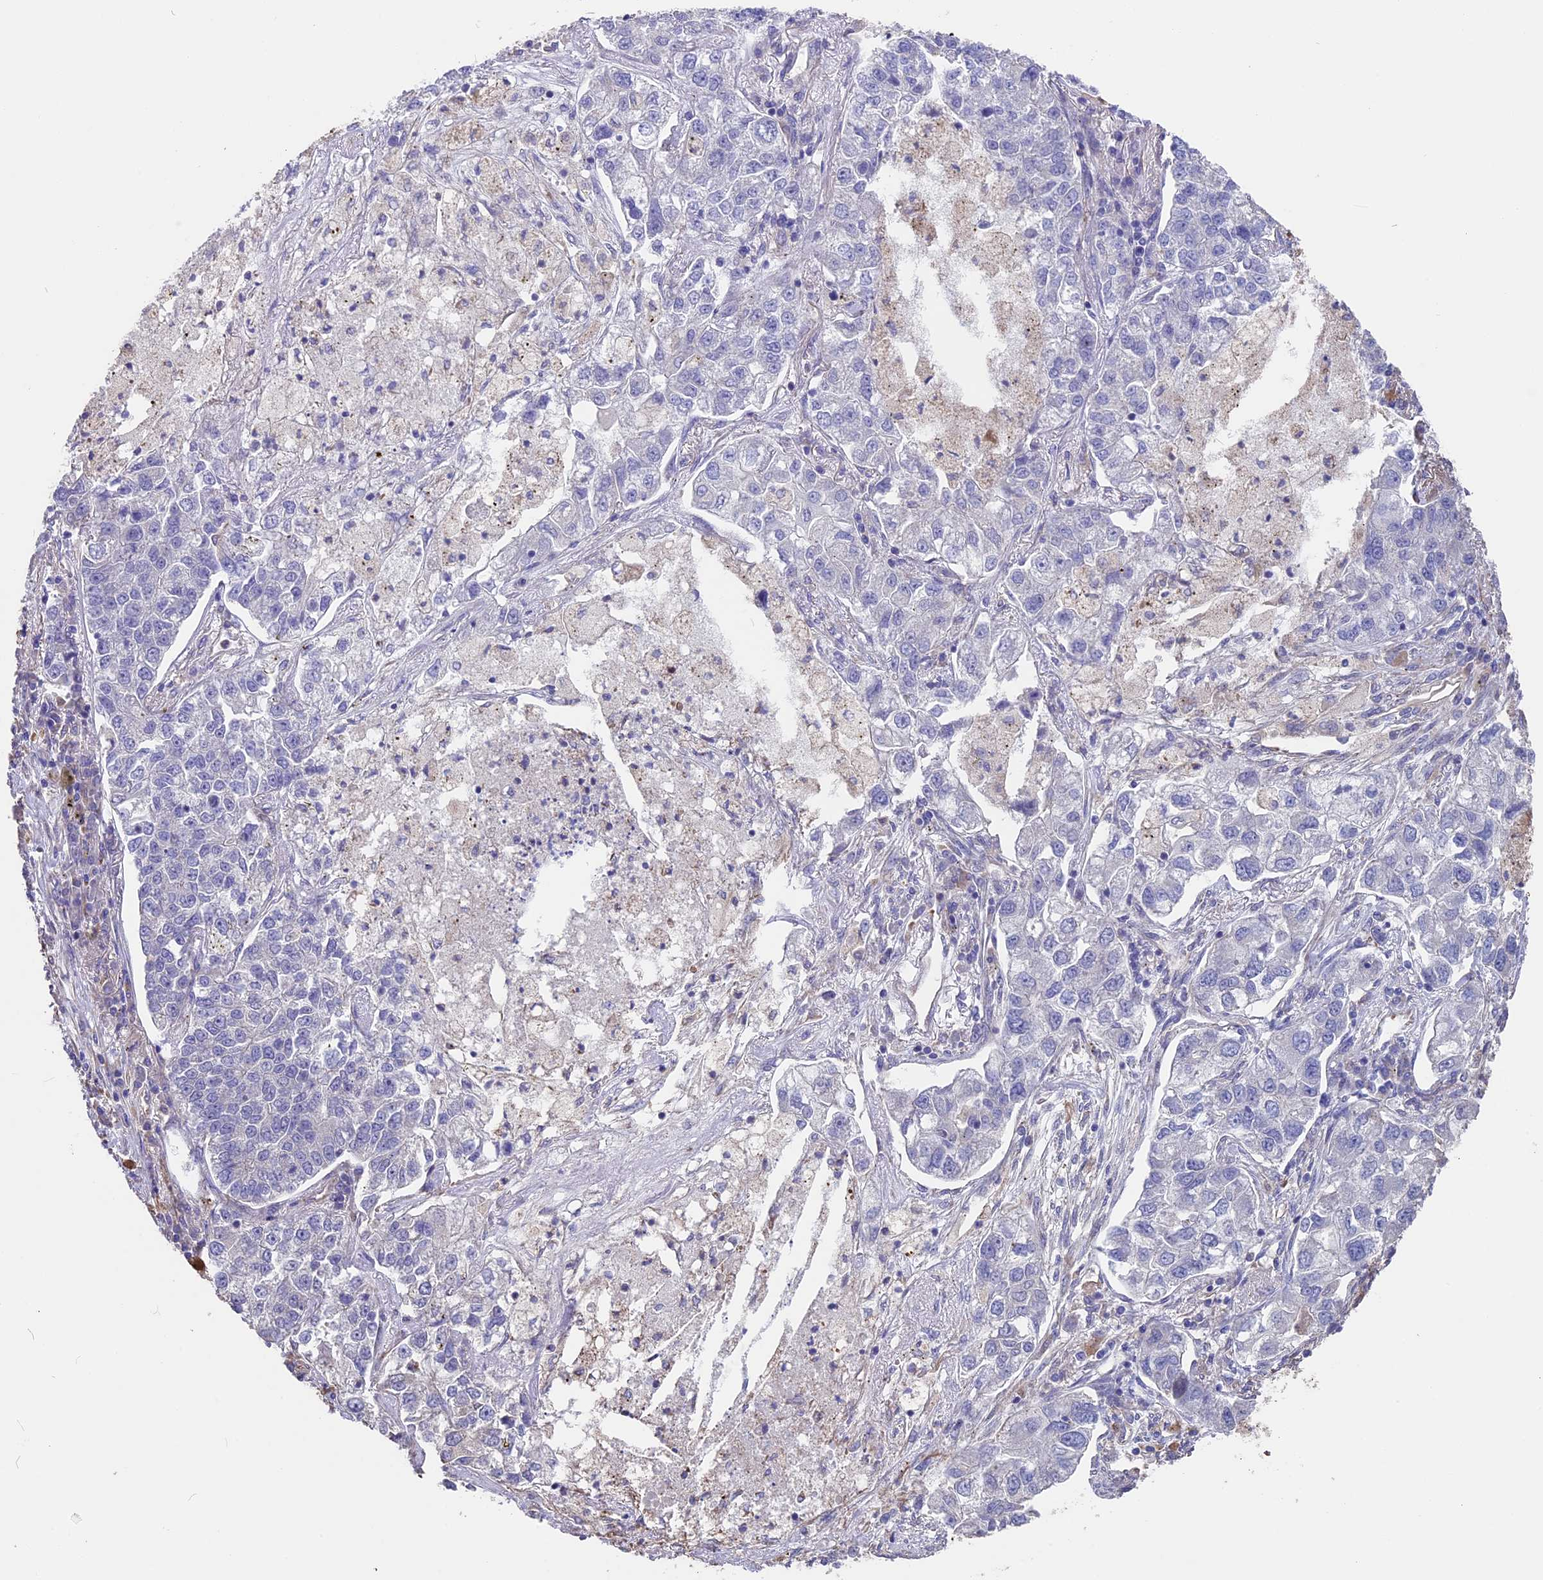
{"staining": {"intensity": "negative", "quantity": "none", "location": "none"}, "tissue": "lung cancer", "cell_type": "Tumor cells", "image_type": "cancer", "snomed": [{"axis": "morphology", "description": "Adenocarcinoma, NOS"}, {"axis": "topography", "description": "Lung"}], "caption": "Immunohistochemistry of lung cancer reveals no staining in tumor cells.", "gene": "SEH1L", "patient": {"sex": "male", "age": 49}}